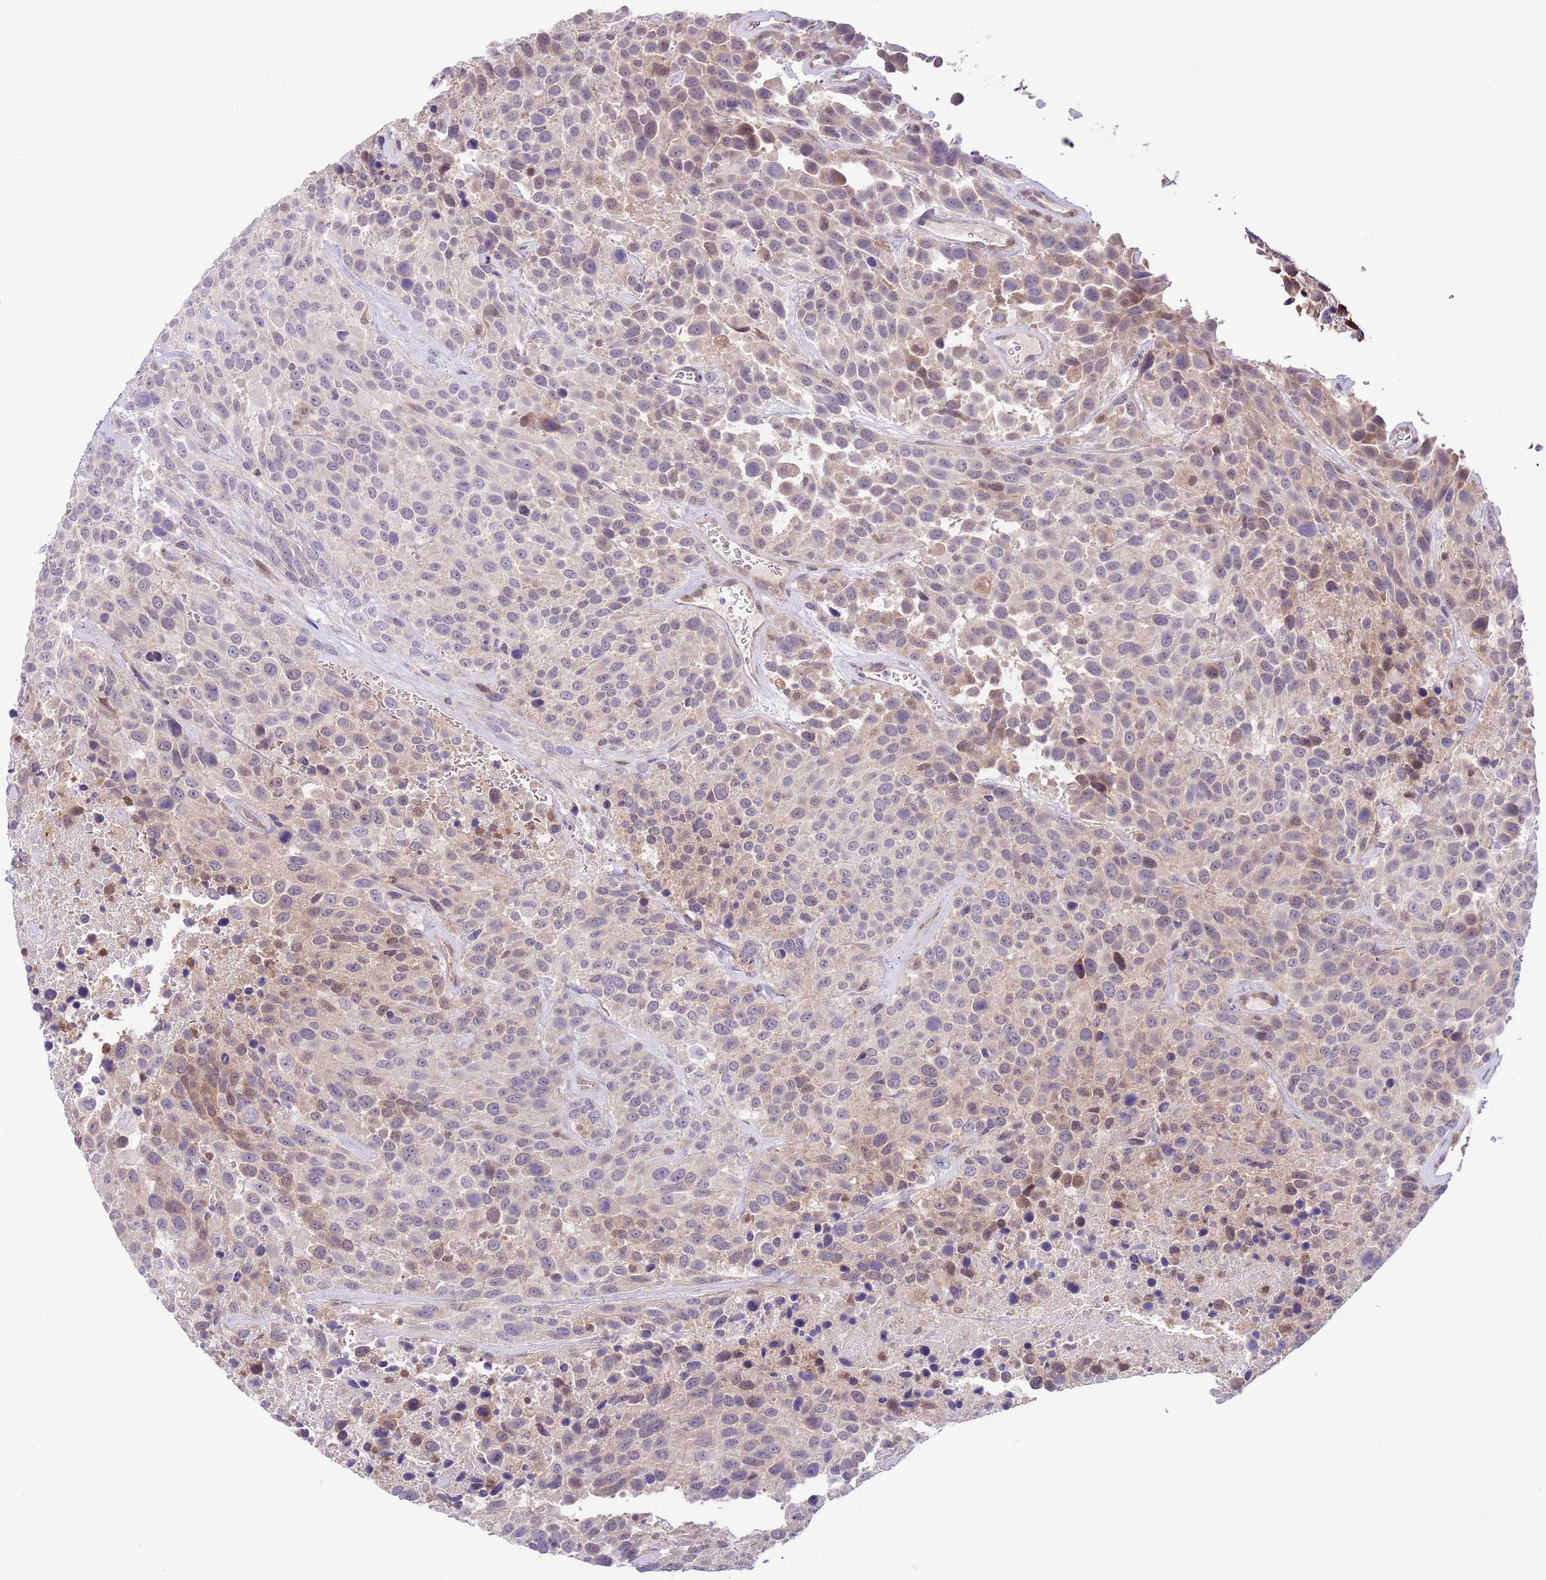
{"staining": {"intensity": "weak", "quantity": "<25%", "location": "cytoplasmic/membranous,nuclear"}, "tissue": "urothelial cancer", "cell_type": "Tumor cells", "image_type": "cancer", "snomed": [{"axis": "morphology", "description": "Urothelial carcinoma, High grade"}, {"axis": "topography", "description": "Urinary bladder"}], "caption": "A photomicrograph of urothelial cancer stained for a protein exhibits no brown staining in tumor cells.", "gene": "HDHD2", "patient": {"sex": "female", "age": 70}}